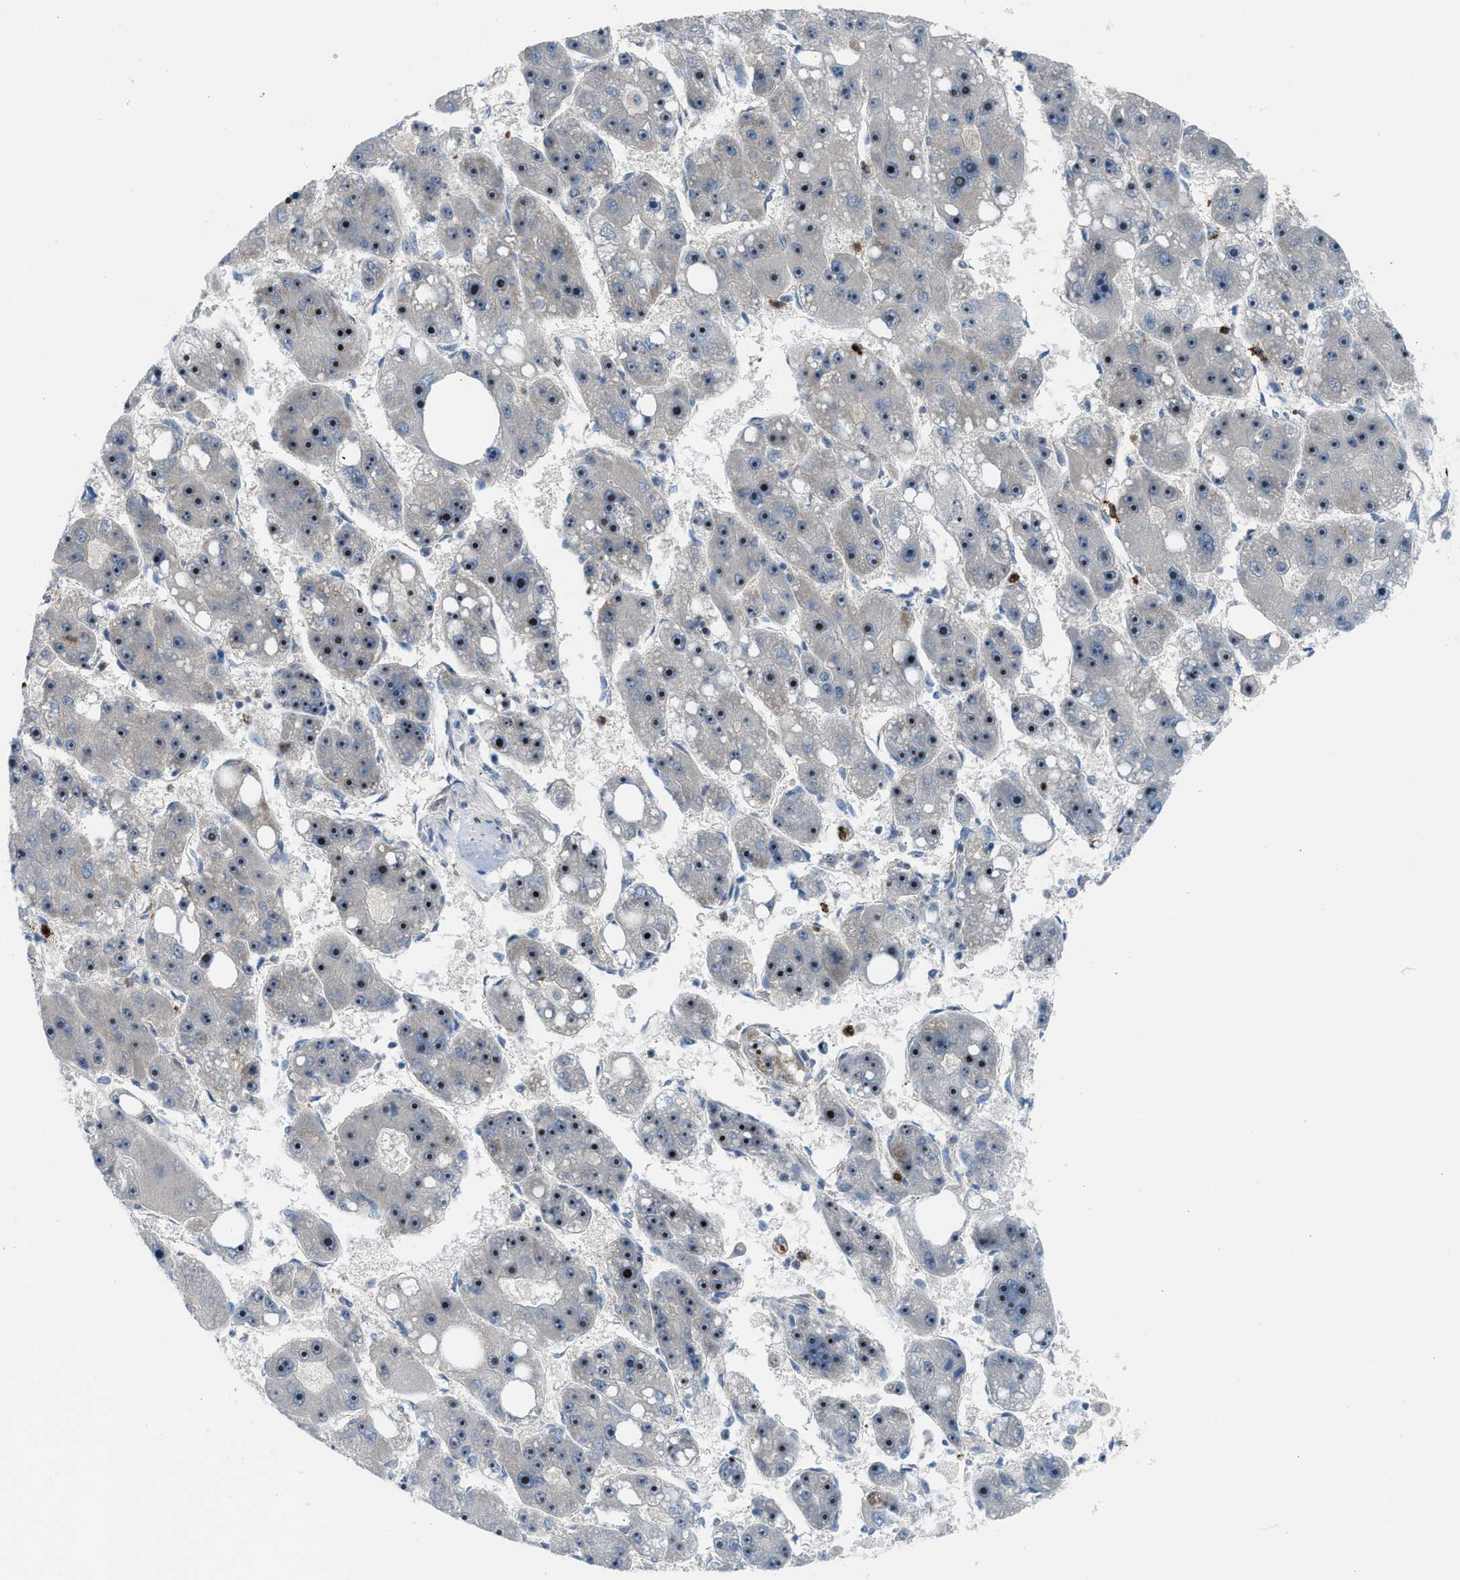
{"staining": {"intensity": "strong", "quantity": ">75%", "location": "nuclear"}, "tissue": "liver cancer", "cell_type": "Tumor cells", "image_type": "cancer", "snomed": [{"axis": "morphology", "description": "Carcinoma, Hepatocellular, NOS"}, {"axis": "topography", "description": "Liver"}], "caption": "Liver cancer was stained to show a protein in brown. There is high levels of strong nuclear expression in about >75% of tumor cells. (Stains: DAB (3,3'-diaminobenzidine) in brown, nuclei in blue, Microscopy: brightfield microscopy at high magnification).", "gene": "TPH1", "patient": {"sex": "female", "age": 61}}